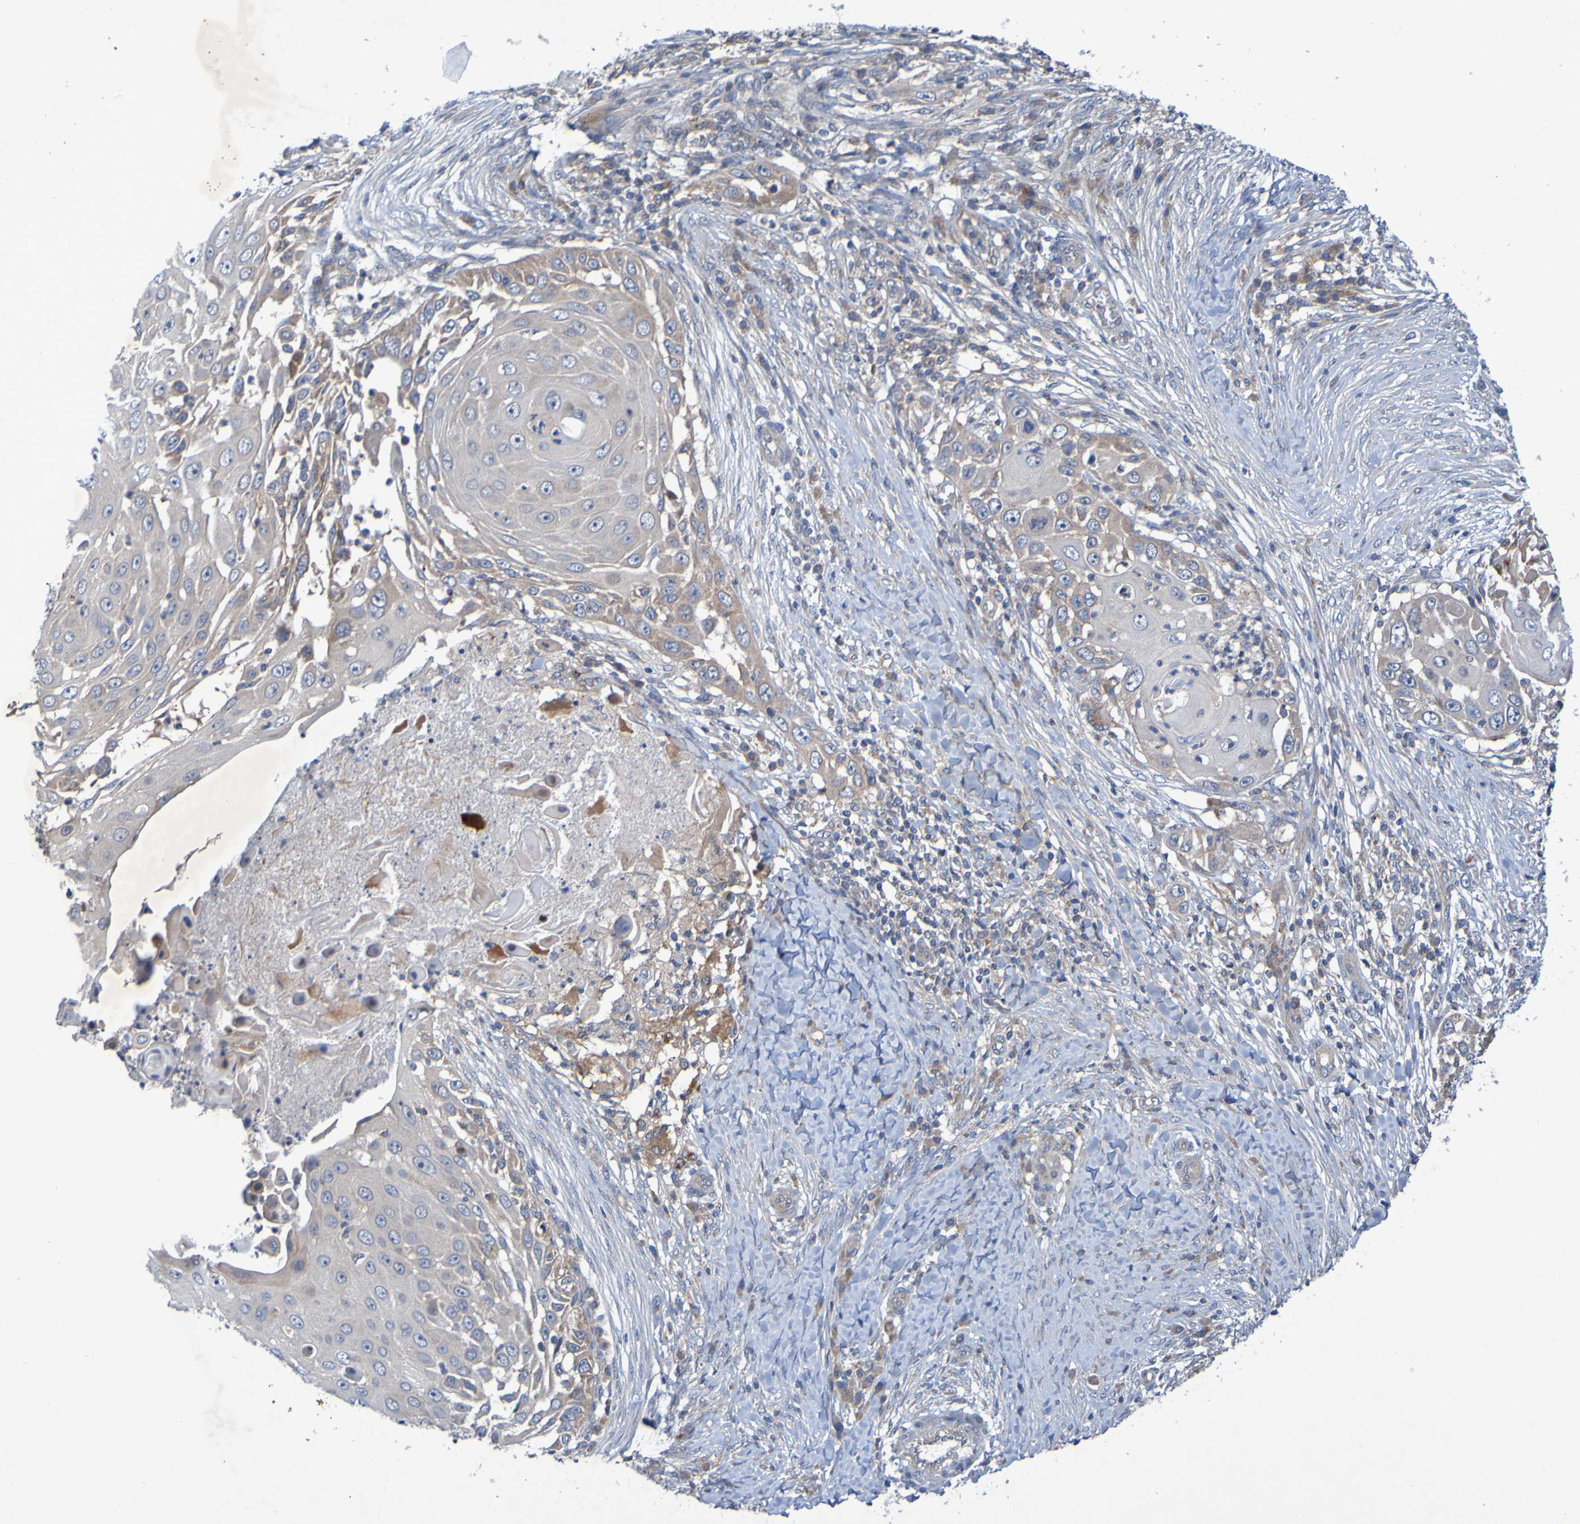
{"staining": {"intensity": "weak", "quantity": "25%-75%", "location": "cytoplasmic/membranous"}, "tissue": "skin cancer", "cell_type": "Tumor cells", "image_type": "cancer", "snomed": [{"axis": "morphology", "description": "Squamous cell carcinoma, NOS"}, {"axis": "topography", "description": "Skin"}], "caption": "Human skin cancer stained with a brown dye shows weak cytoplasmic/membranous positive positivity in approximately 25%-75% of tumor cells.", "gene": "SDK1", "patient": {"sex": "female", "age": 44}}